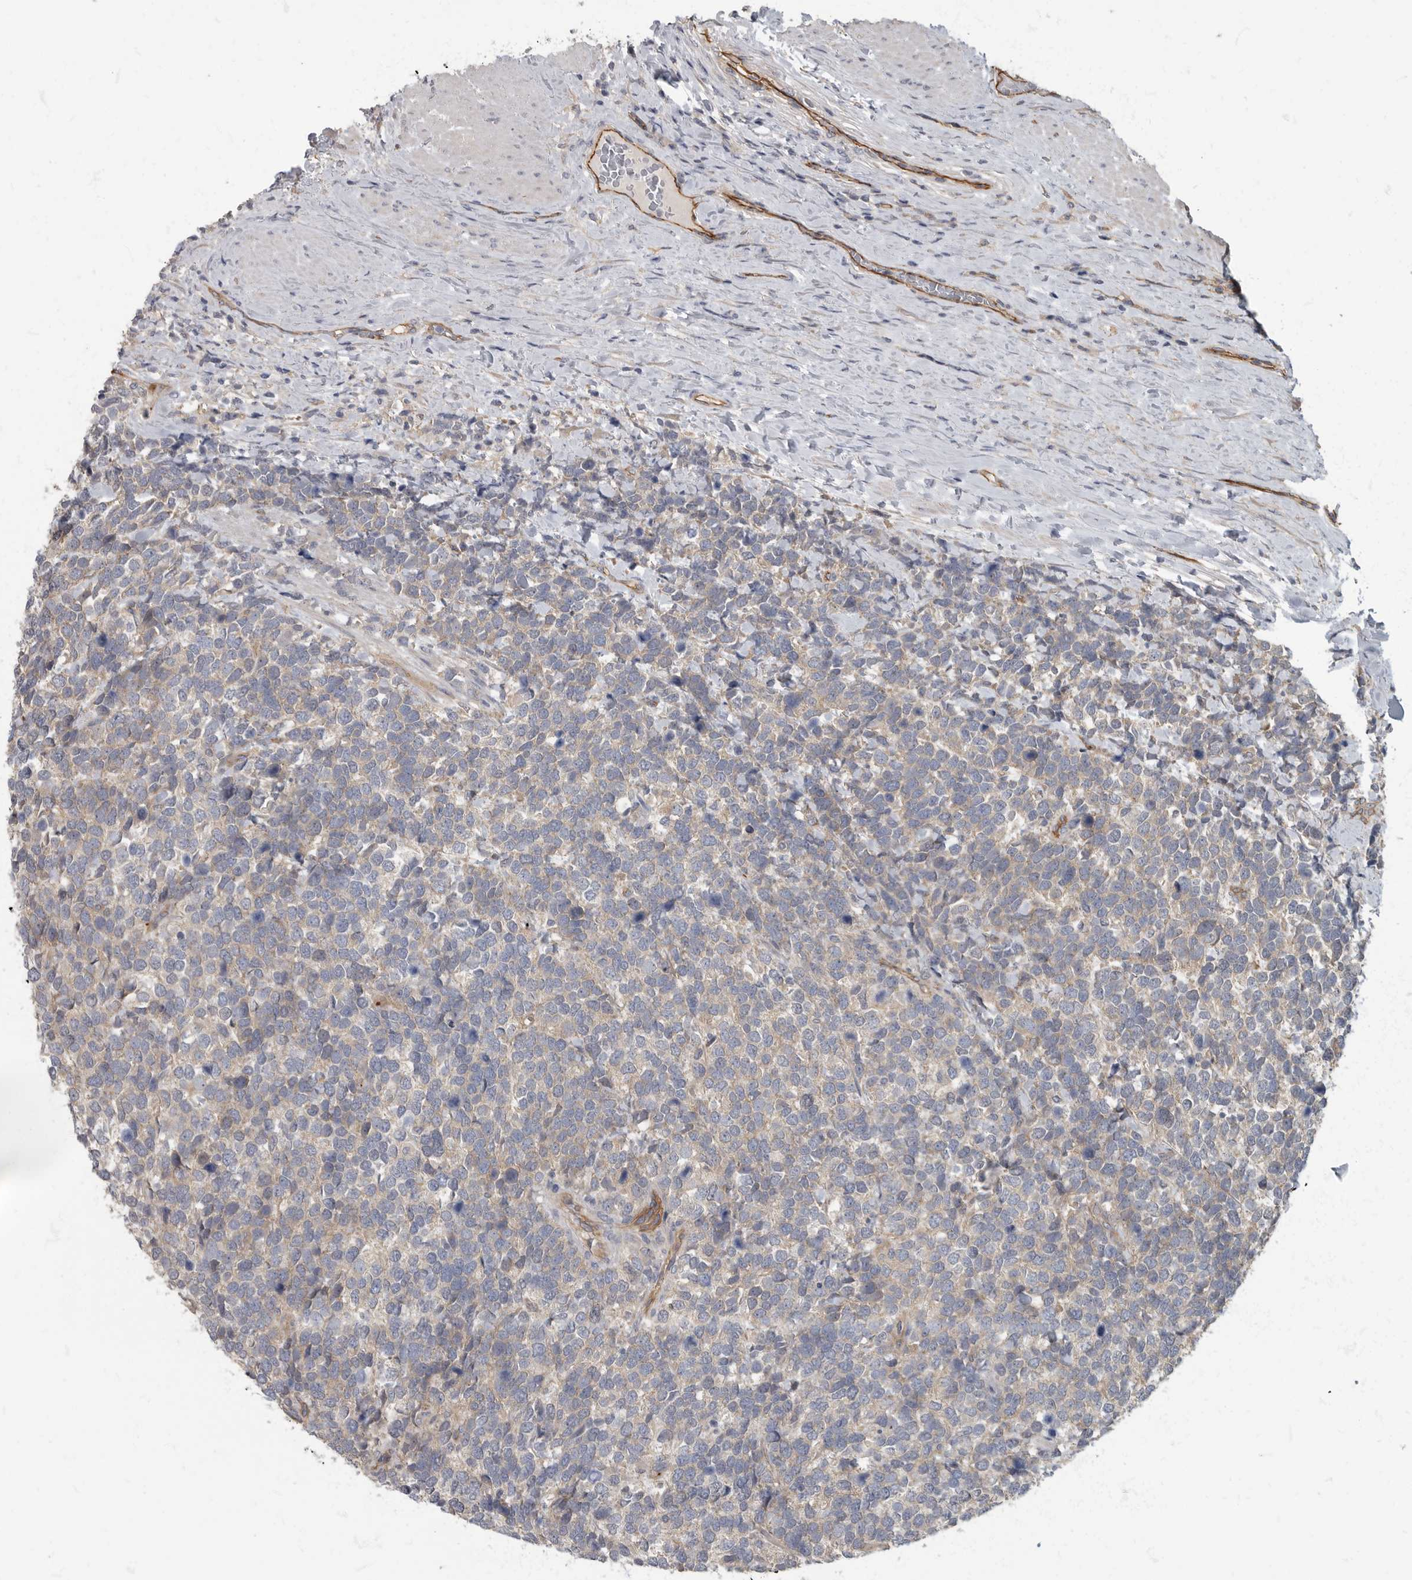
{"staining": {"intensity": "weak", "quantity": "25%-75%", "location": "cytoplasmic/membranous"}, "tissue": "urothelial cancer", "cell_type": "Tumor cells", "image_type": "cancer", "snomed": [{"axis": "morphology", "description": "Urothelial carcinoma, High grade"}, {"axis": "topography", "description": "Urinary bladder"}], "caption": "About 25%-75% of tumor cells in human high-grade urothelial carcinoma exhibit weak cytoplasmic/membranous protein staining as visualized by brown immunohistochemical staining.", "gene": "PDK1", "patient": {"sex": "female", "age": 82}}